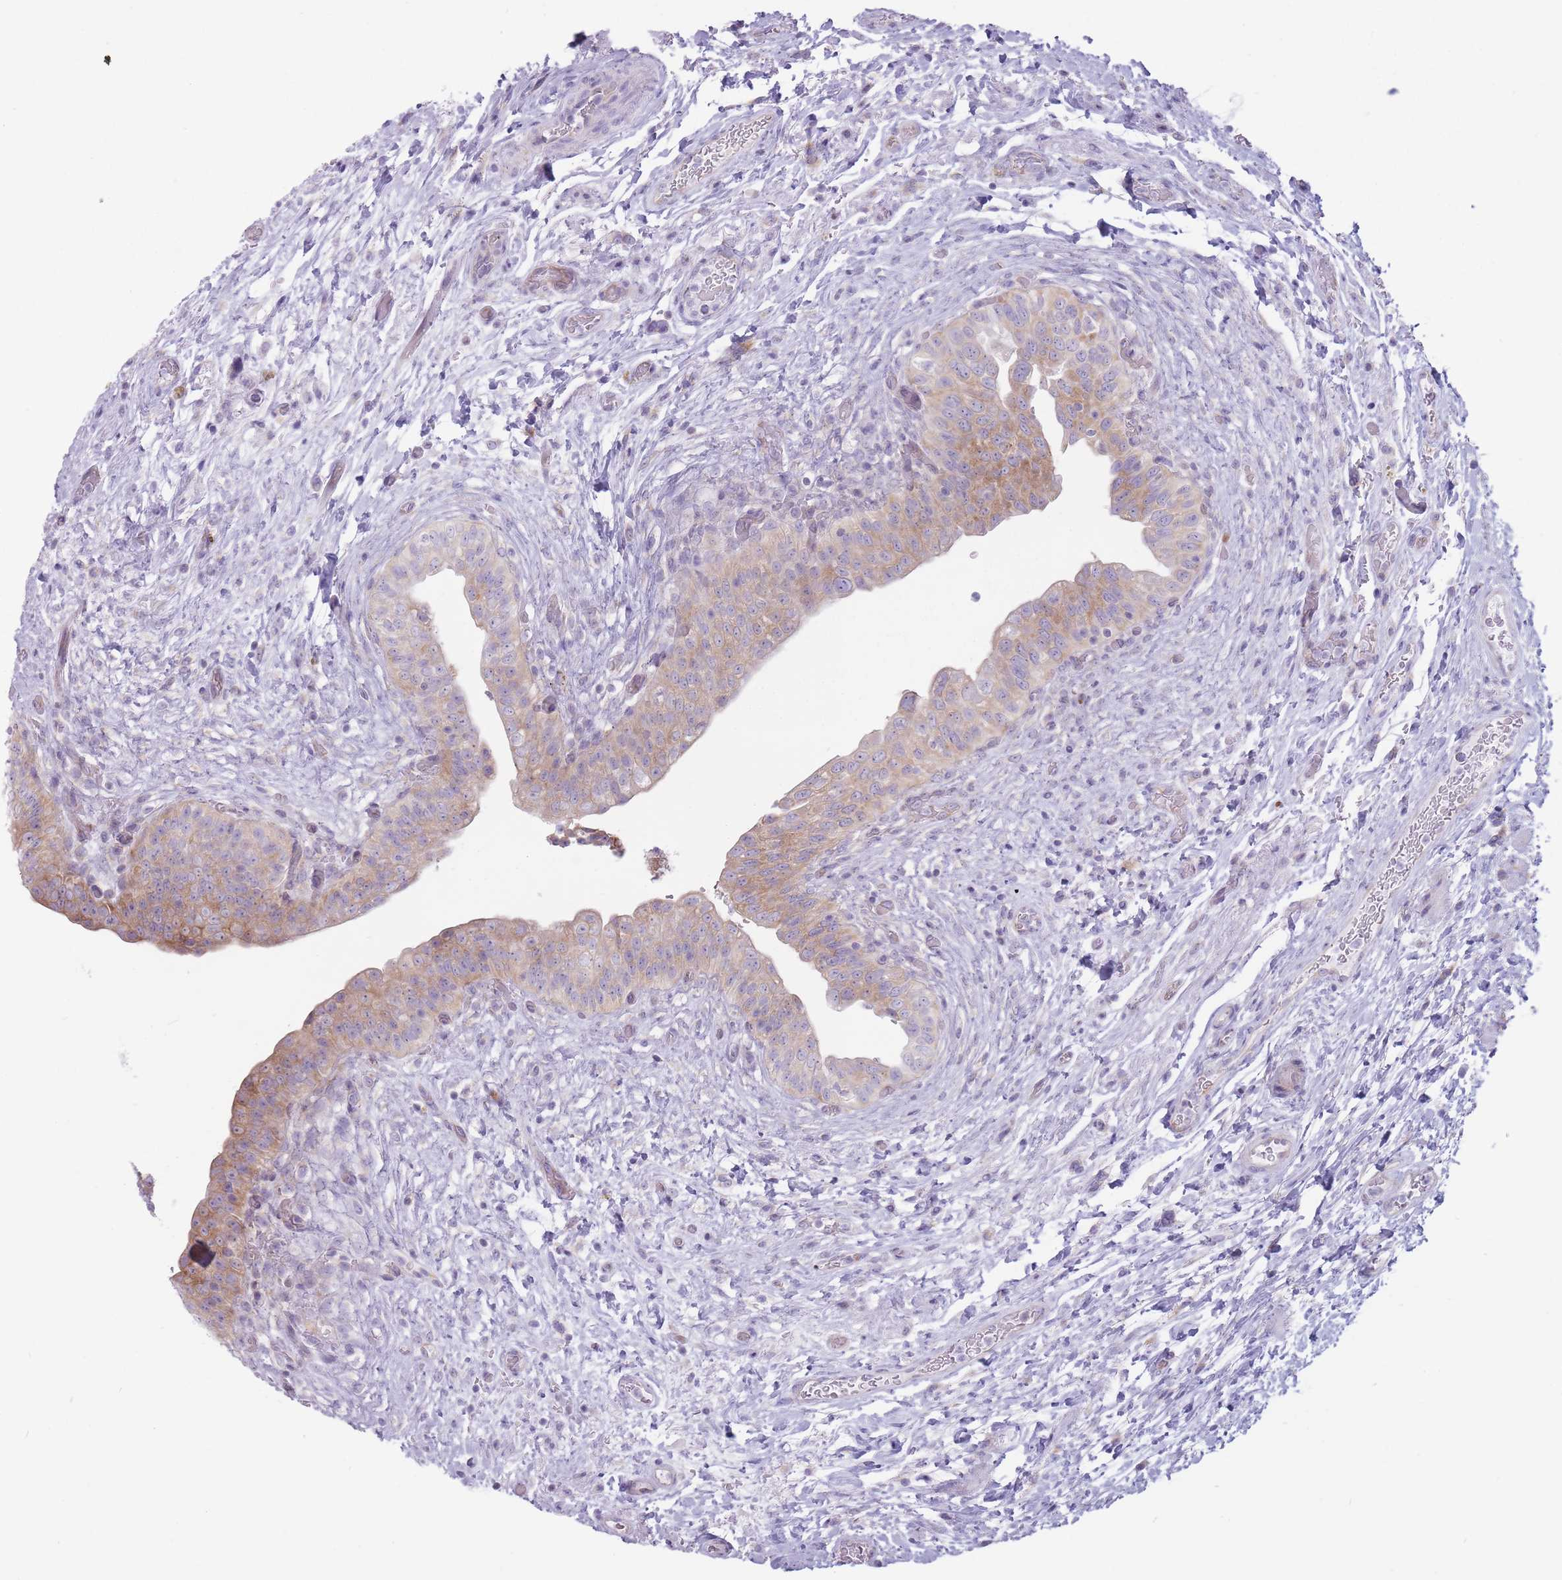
{"staining": {"intensity": "moderate", "quantity": ">75%", "location": "cytoplasmic/membranous"}, "tissue": "urinary bladder", "cell_type": "Urothelial cells", "image_type": "normal", "snomed": [{"axis": "morphology", "description": "Normal tissue, NOS"}, {"axis": "topography", "description": "Urinary bladder"}], "caption": "Brown immunohistochemical staining in benign human urinary bladder displays moderate cytoplasmic/membranous staining in about >75% of urothelial cells. The protein of interest is shown in brown color, while the nuclei are stained blue.", "gene": "RPL18", "patient": {"sex": "male", "age": 69}}